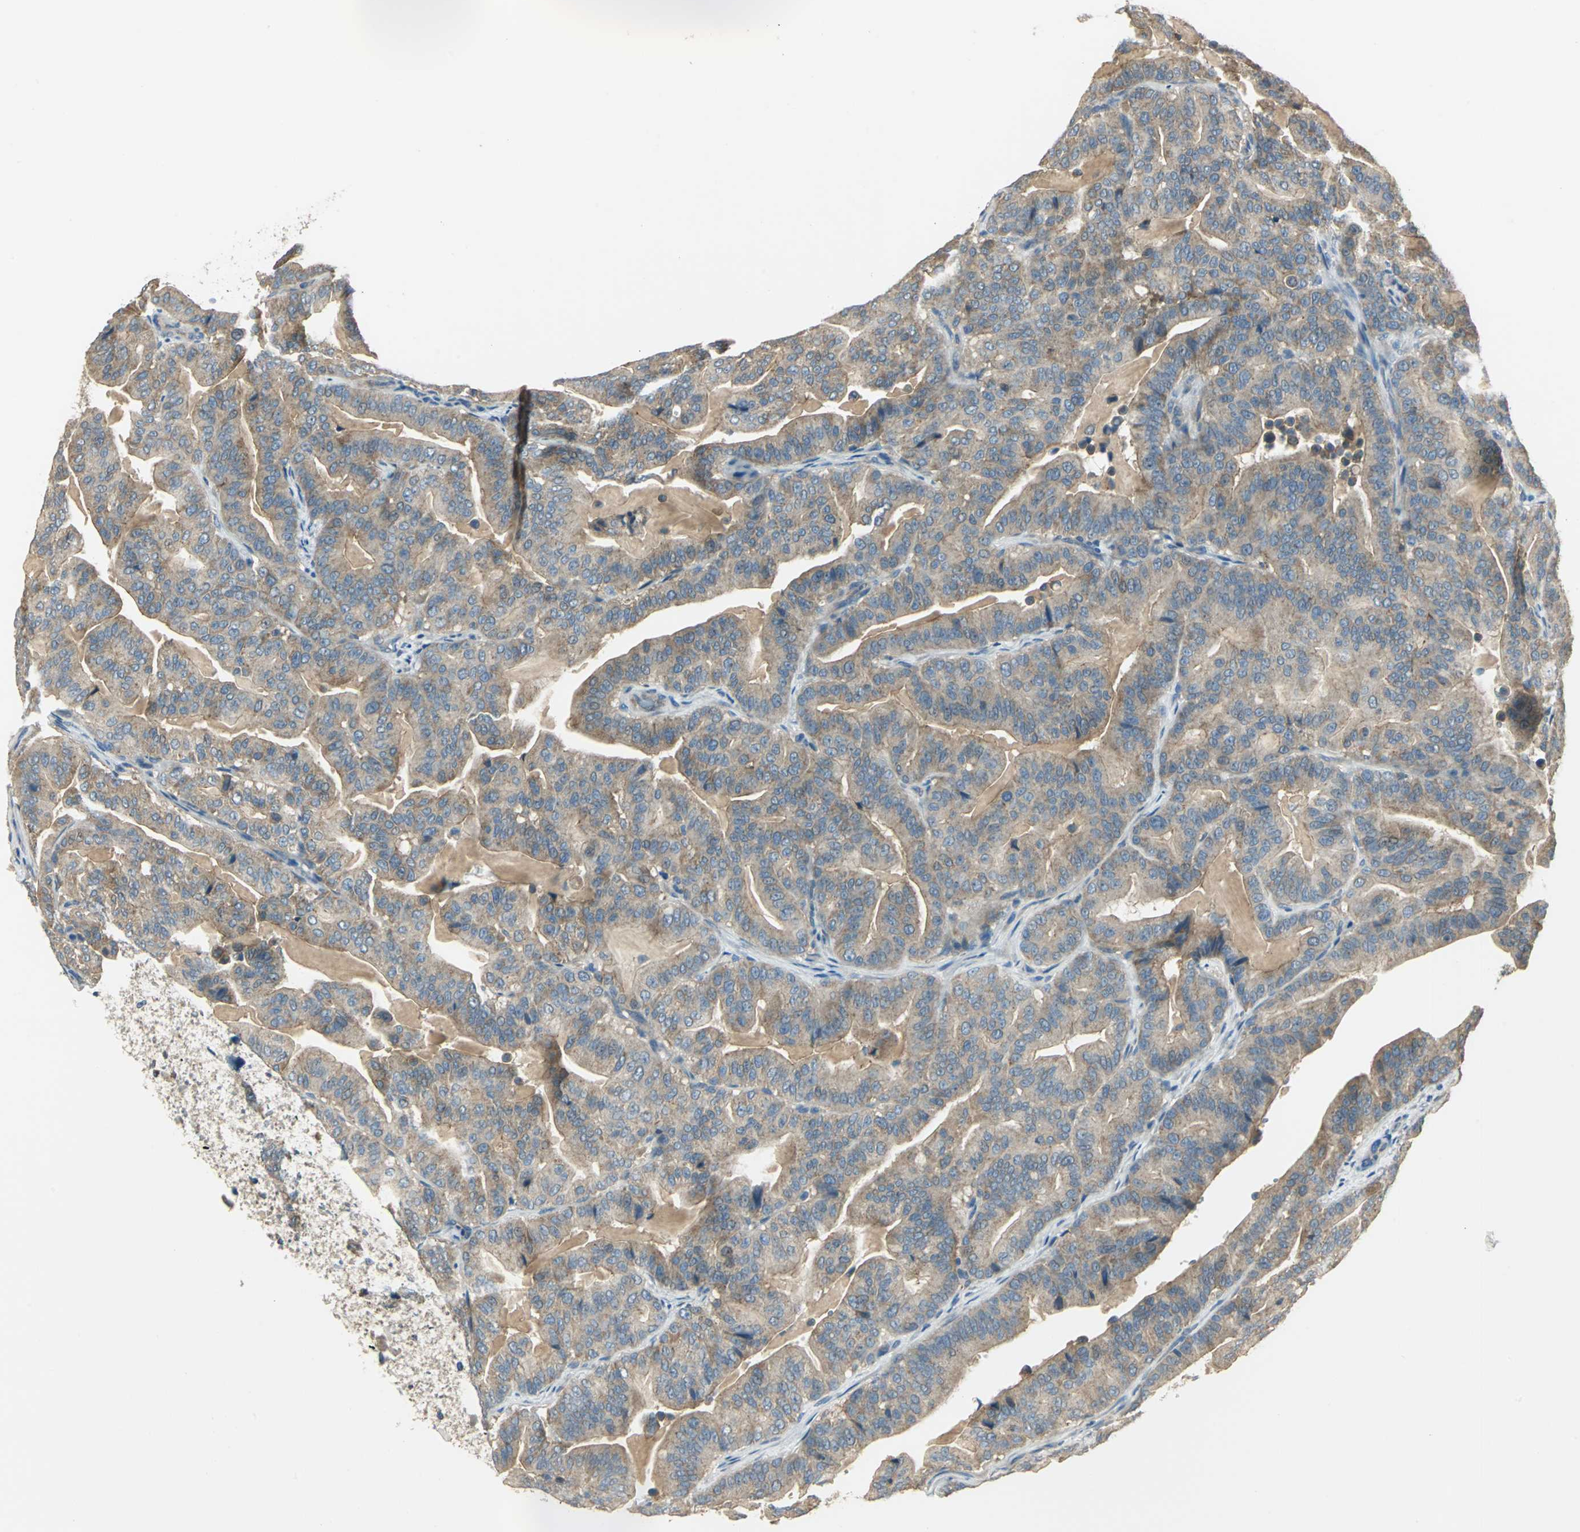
{"staining": {"intensity": "moderate", "quantity": ">75%", "location": "cytoplasmic/membranous"}, "tissue": "pancreatic cancer", "cell_type": "Tumor cells", "image_type": "cancer", "snomed": [{"axis": "morphology", "description": "Adenocarcinoma, NOS"}, {"axis": "topography", "description": "Pancreas"}], "caption": "Human pancreatic cancer (adenocarcinoma) stained with a protein marker displays moderate staining in tumor cells.", "gene": "SHC2", "patient": {"sex": "male", "age": 63}}